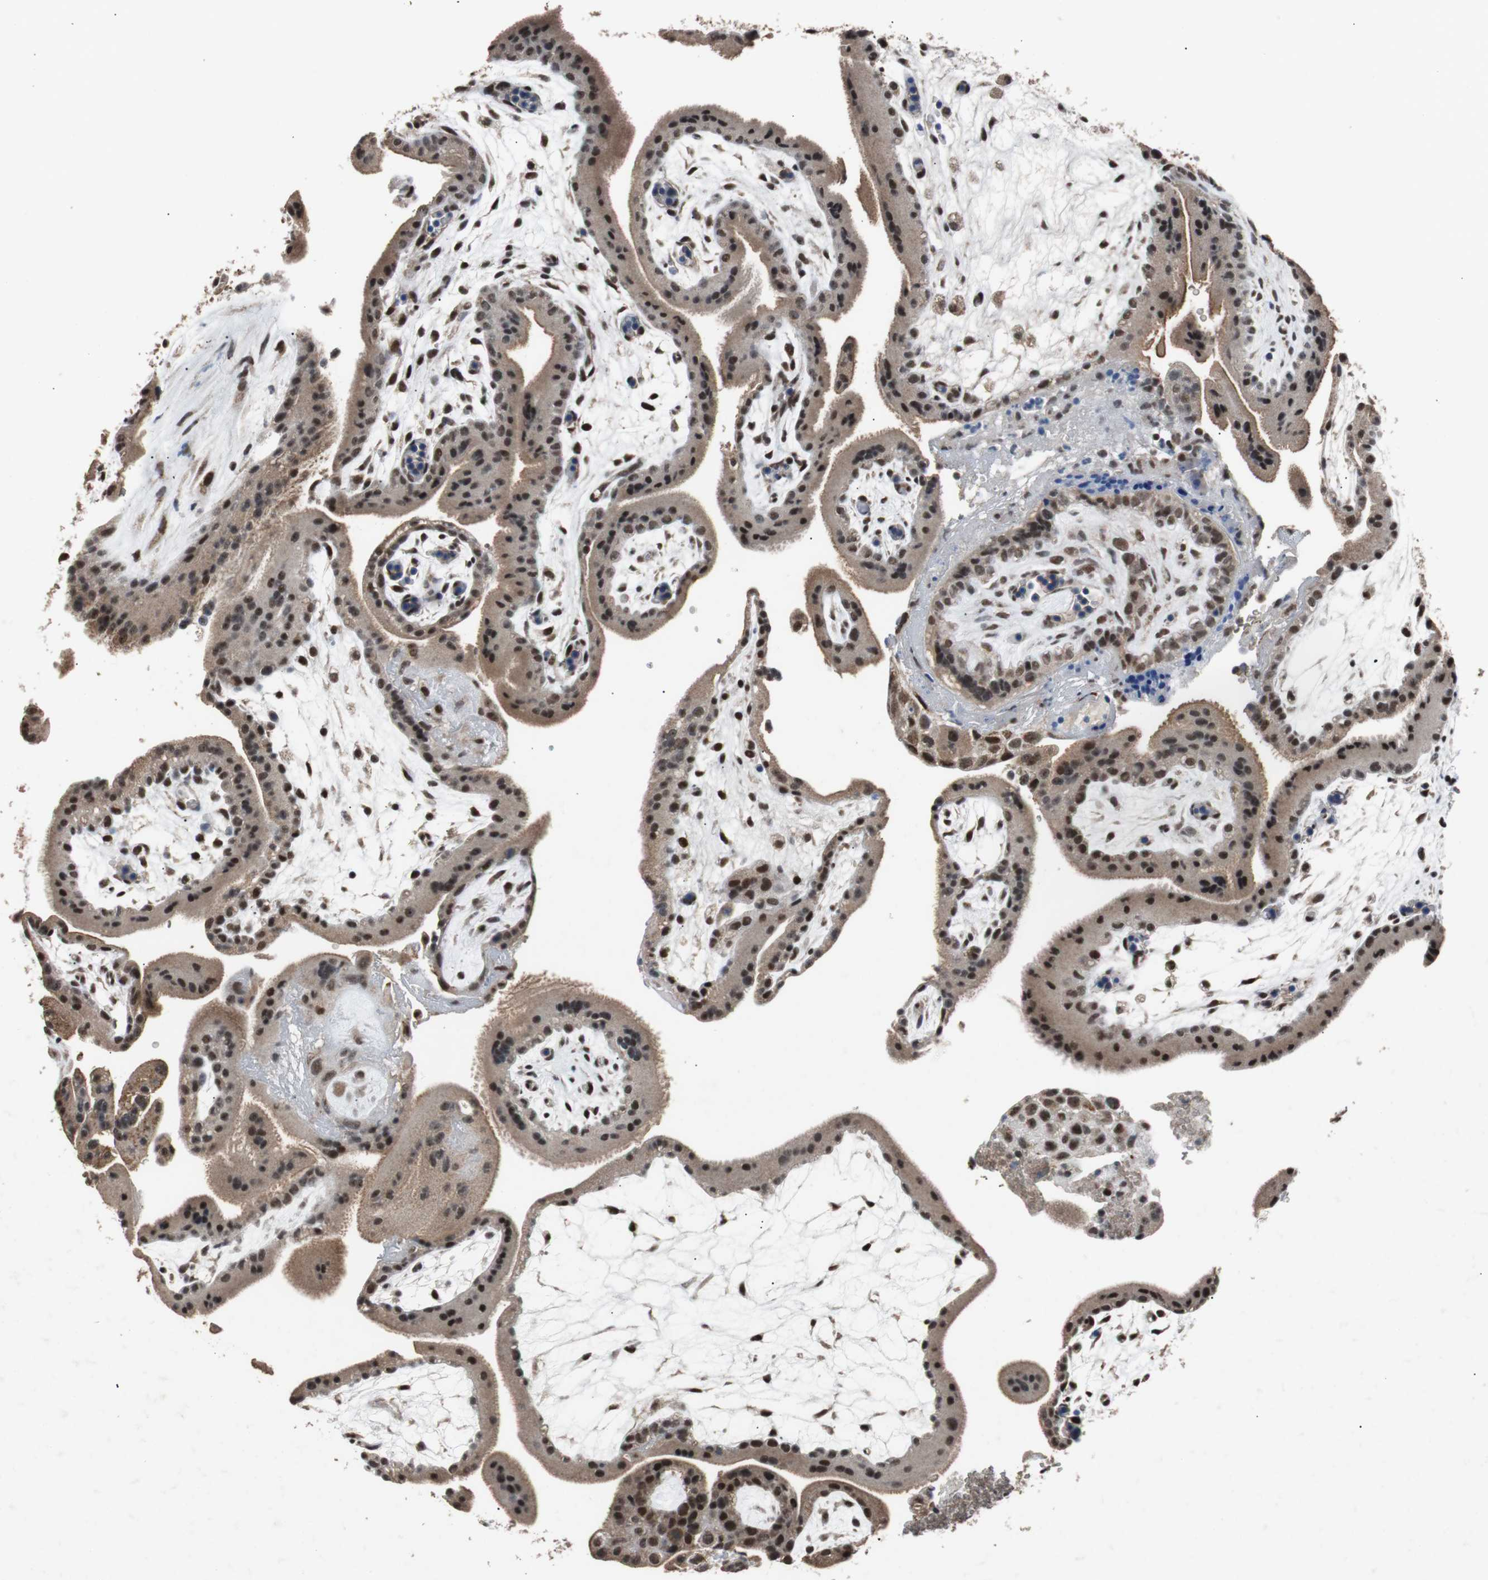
{"staining": {"intensity": "weak", "quantity": "25%-75%", "location": "cytoplasmic/membranous,nuclear"}, "tissue": "placenta", "cell_type": "Decidual cells", "image_type": "normal", "snomed": [{"axis": "morphology", "description": "Normal tissue, NOS"}, {"axis": "topography", "description": "Placenta"}], "caption": "Normal placenta shows weak cytoplasmic/membranous,nuclear expression in approximately 25%-75% of decidual cells, visualized by immunohistochemistry.", "gene": "USP28", "patient": {"sex": "female", "age": 19}}